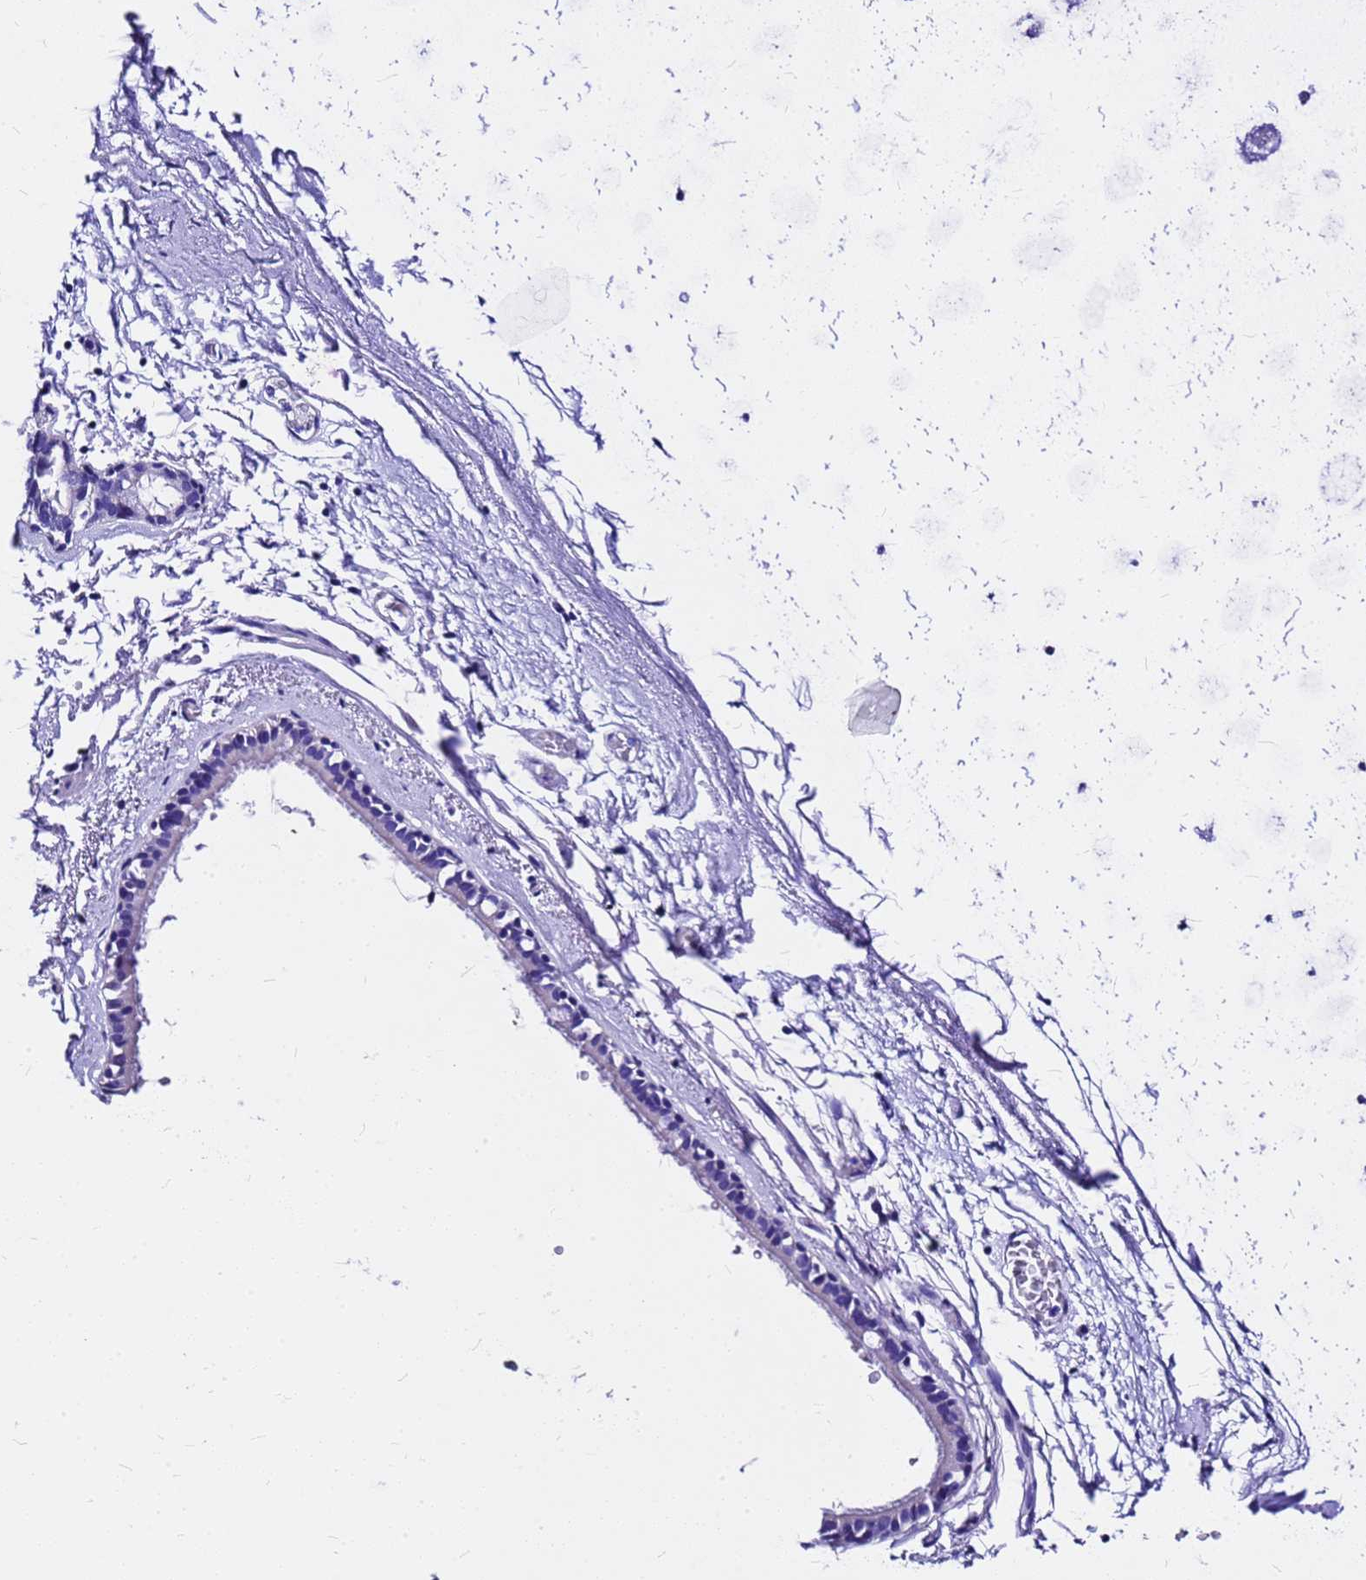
{"staining": {"intensity": "negative", "quantity": "none", "location": "none"}, "tissue": "bronchus", "cell_type": "Respiratory epithelial cells", "image_type": "normal", "snomed": [{"axis": "morphology", "description": "Normal tissue, NOS"}, {"axis": "topography", "description": "Cartilage tissue"}], "caption": "This micrograph is of normal bronchus stained with immunohistochemistry (IHC) to label a protein in brown with the nuclei are counter-stained blue. There is no positivity in respiratory epithelial cells.", "gene": "HERC4", "patient": {"sex": "male", "age": 63}}